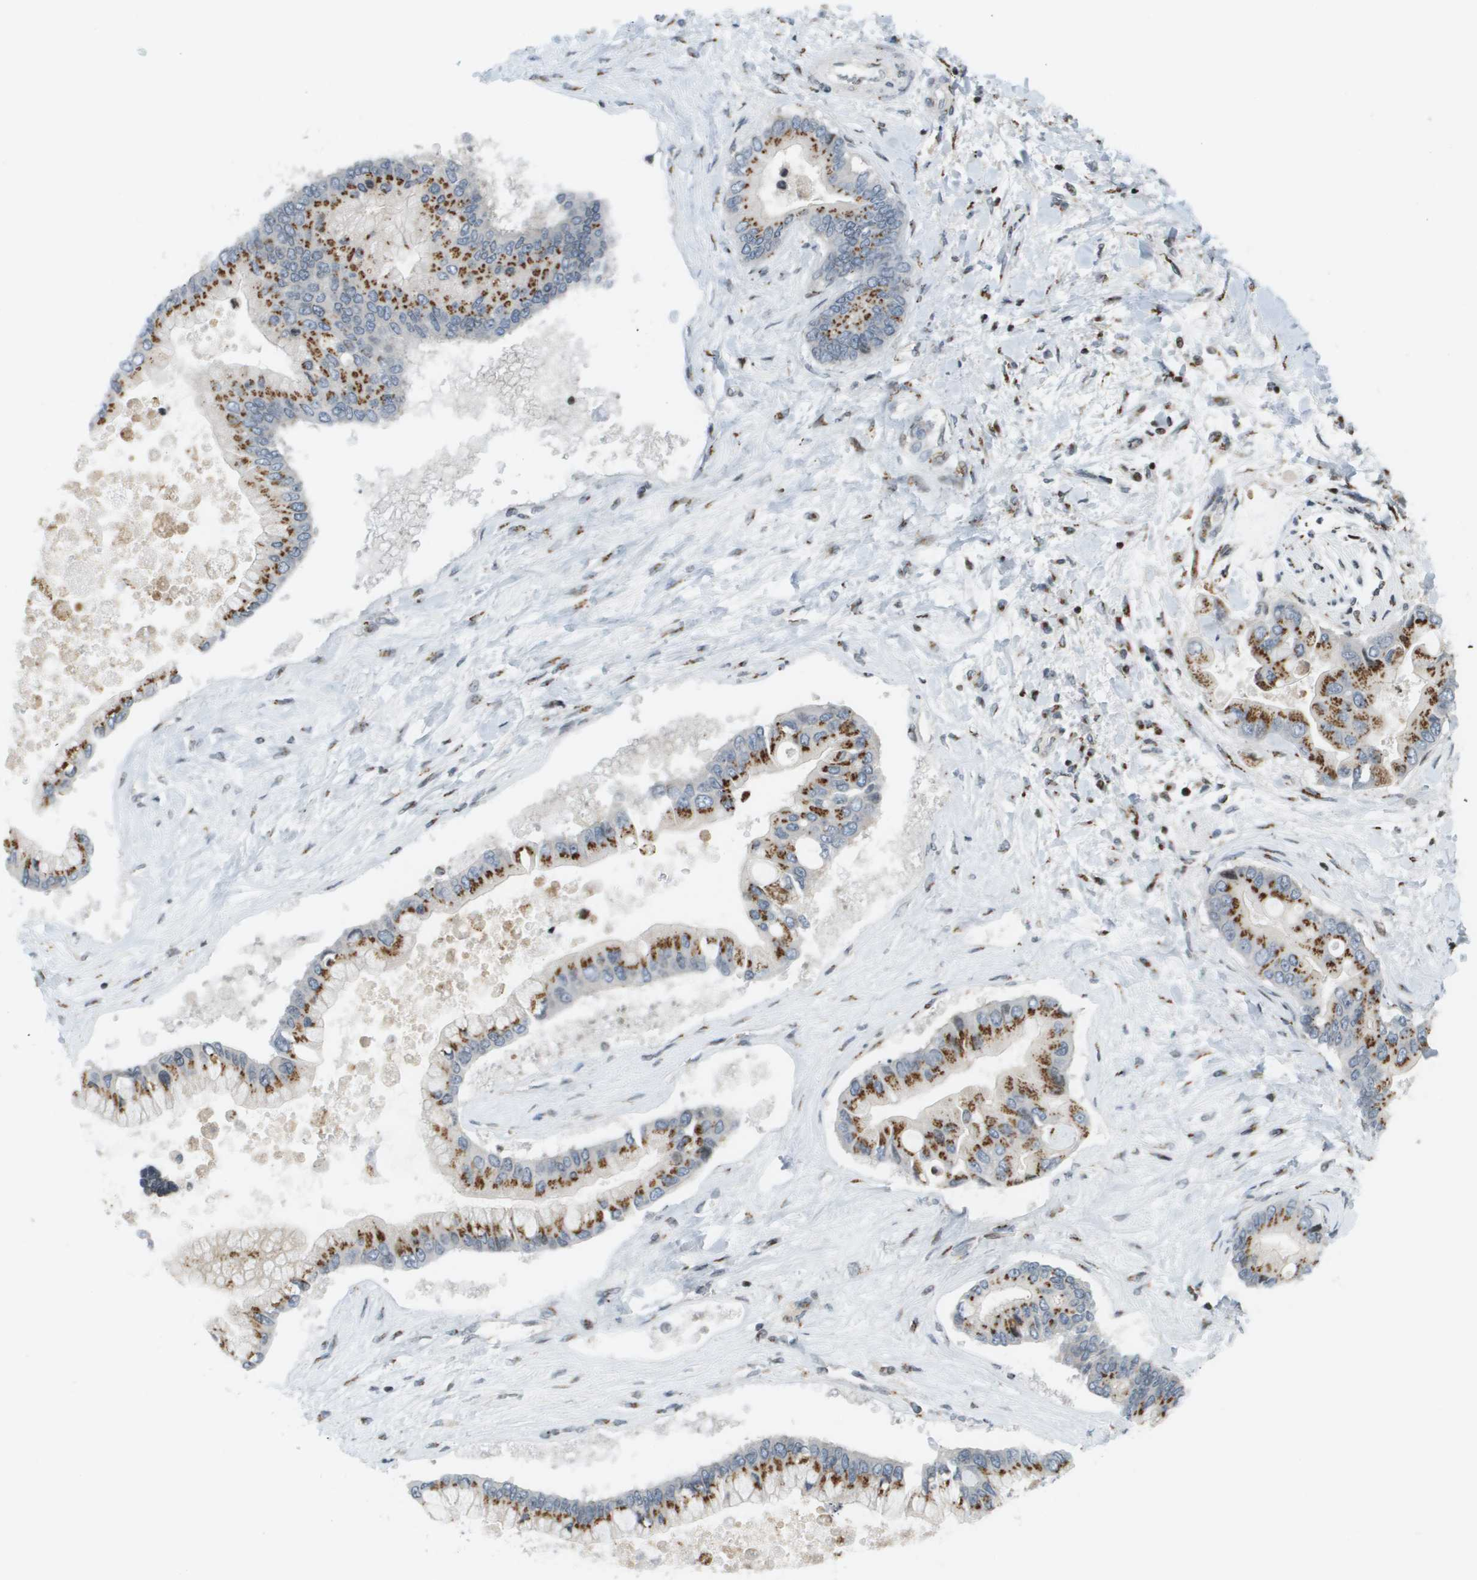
{"staining": {"intensity": "strong", "quantity": ">75%", "location": "cytoplasmic/membranous"}, "tissue": "liver cancer", "cell_type": "Tumor cells", "image_type": "cancer", "snomed": [{"axis": "morphology", "description": "Cholangiocarcinoma"}, {"axis": "topography", "description": "Liver"}], "caption": "Immunohistochemical staining of liver cholangiocarcinoma exhibits high levels of strong cytoplasmic/membranous protein staining in about >75% of tumor cells. (DAB (3,3'-diaminobenzidine) = brown stain, brightfield microscopy at high magnification).", "gene": "EVC", "patient": {"sex": "male", "age": 50}}